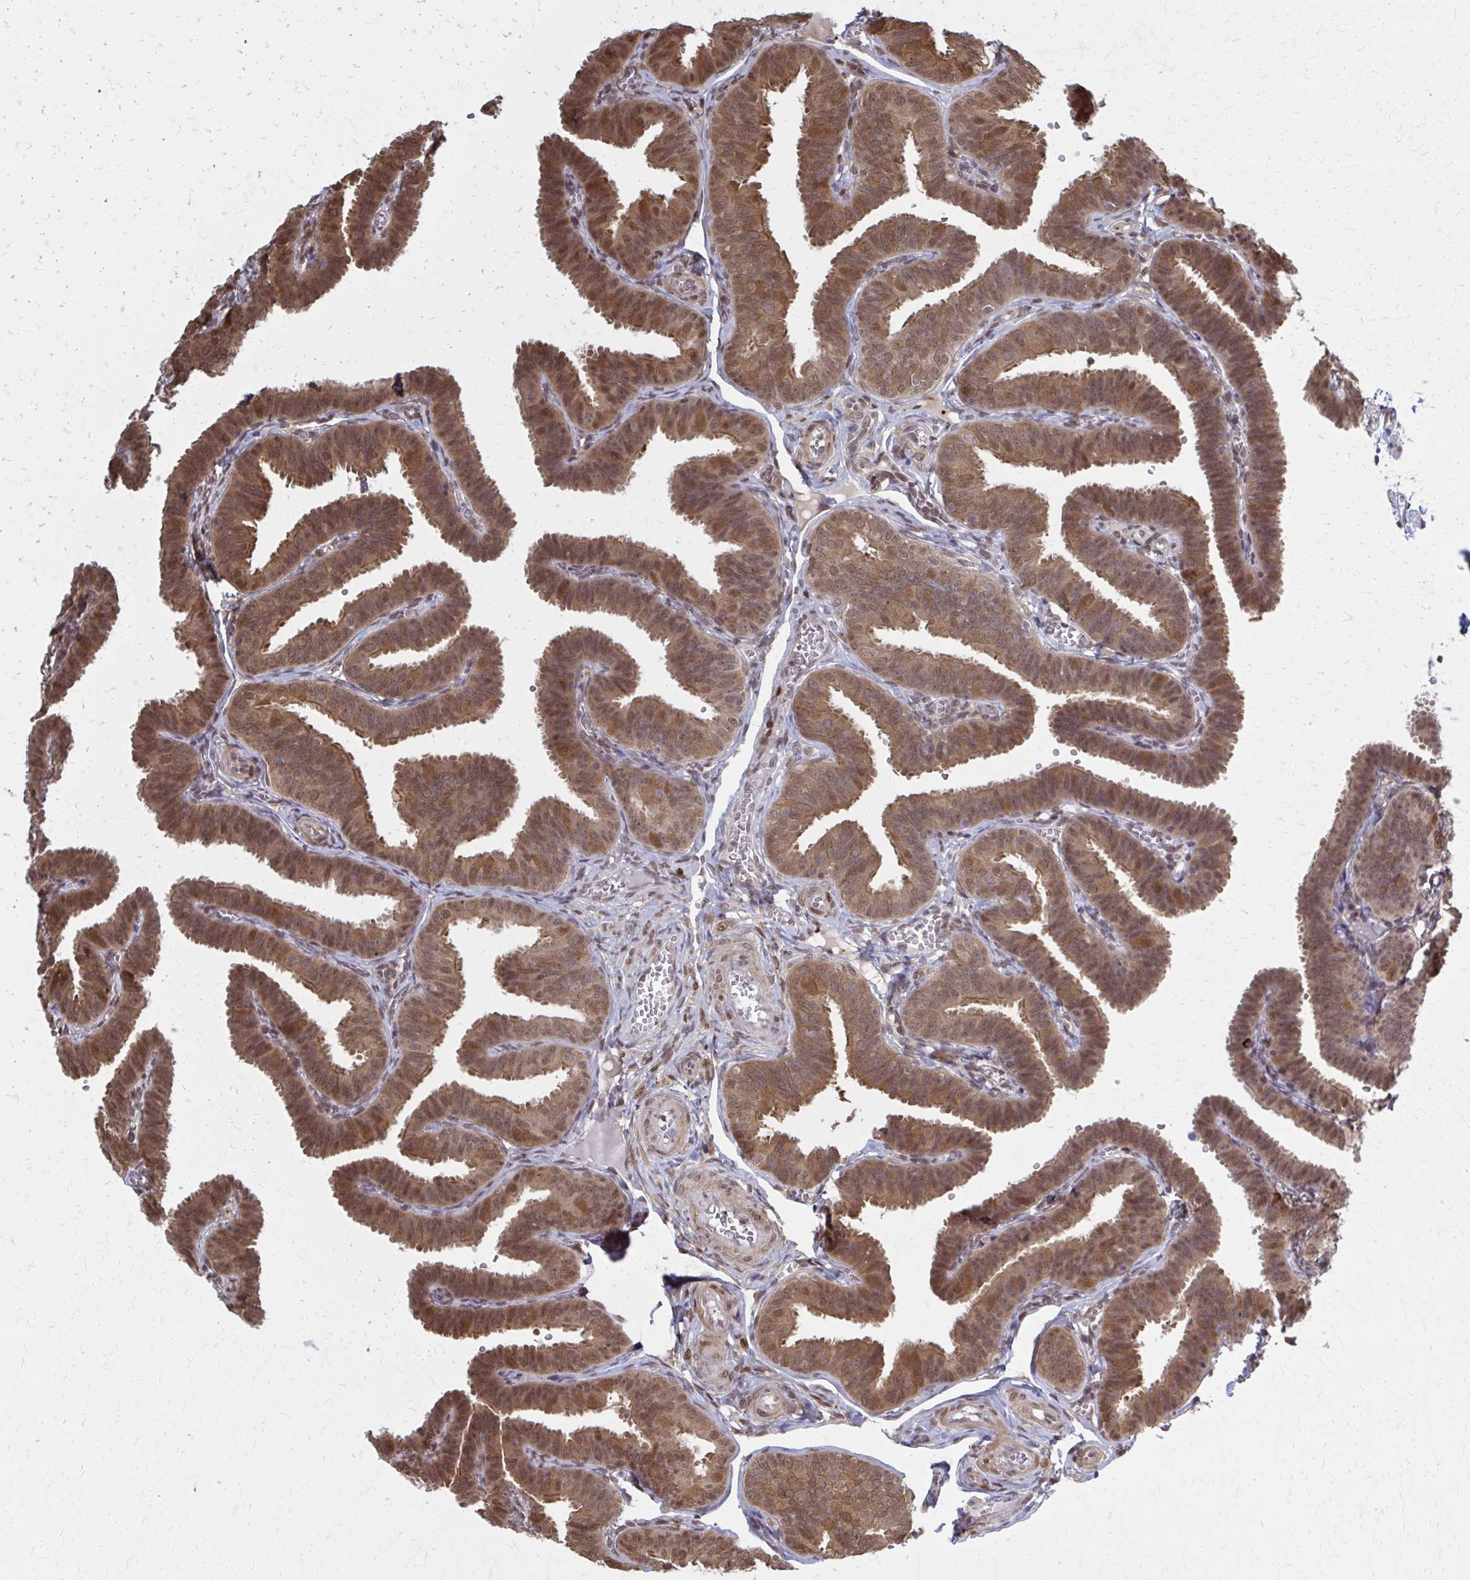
{"staining": {"intensity": "strong", "quantity": ">75%", "location": "cytoplasmic/membranous,nuclear"}, "tissue": "fallopian tube", "cell_type": "Glandular cells", "image_type": "normal", "snomed": [{"axis": "morphology", "description": "Normal tissue, NOS"}, {"axis": "topography", "description": "Fallopian tube"}], "caption": "The immunohistochemical stain highlights strong cytoplasmic/membranous,nuclear staining in glandular cells of normal fallopian tube. (DAB IHC with brightfield microscopy, high magnification).", "gene": "MDH1", "patient": {"sex": "female", "age": 25}}